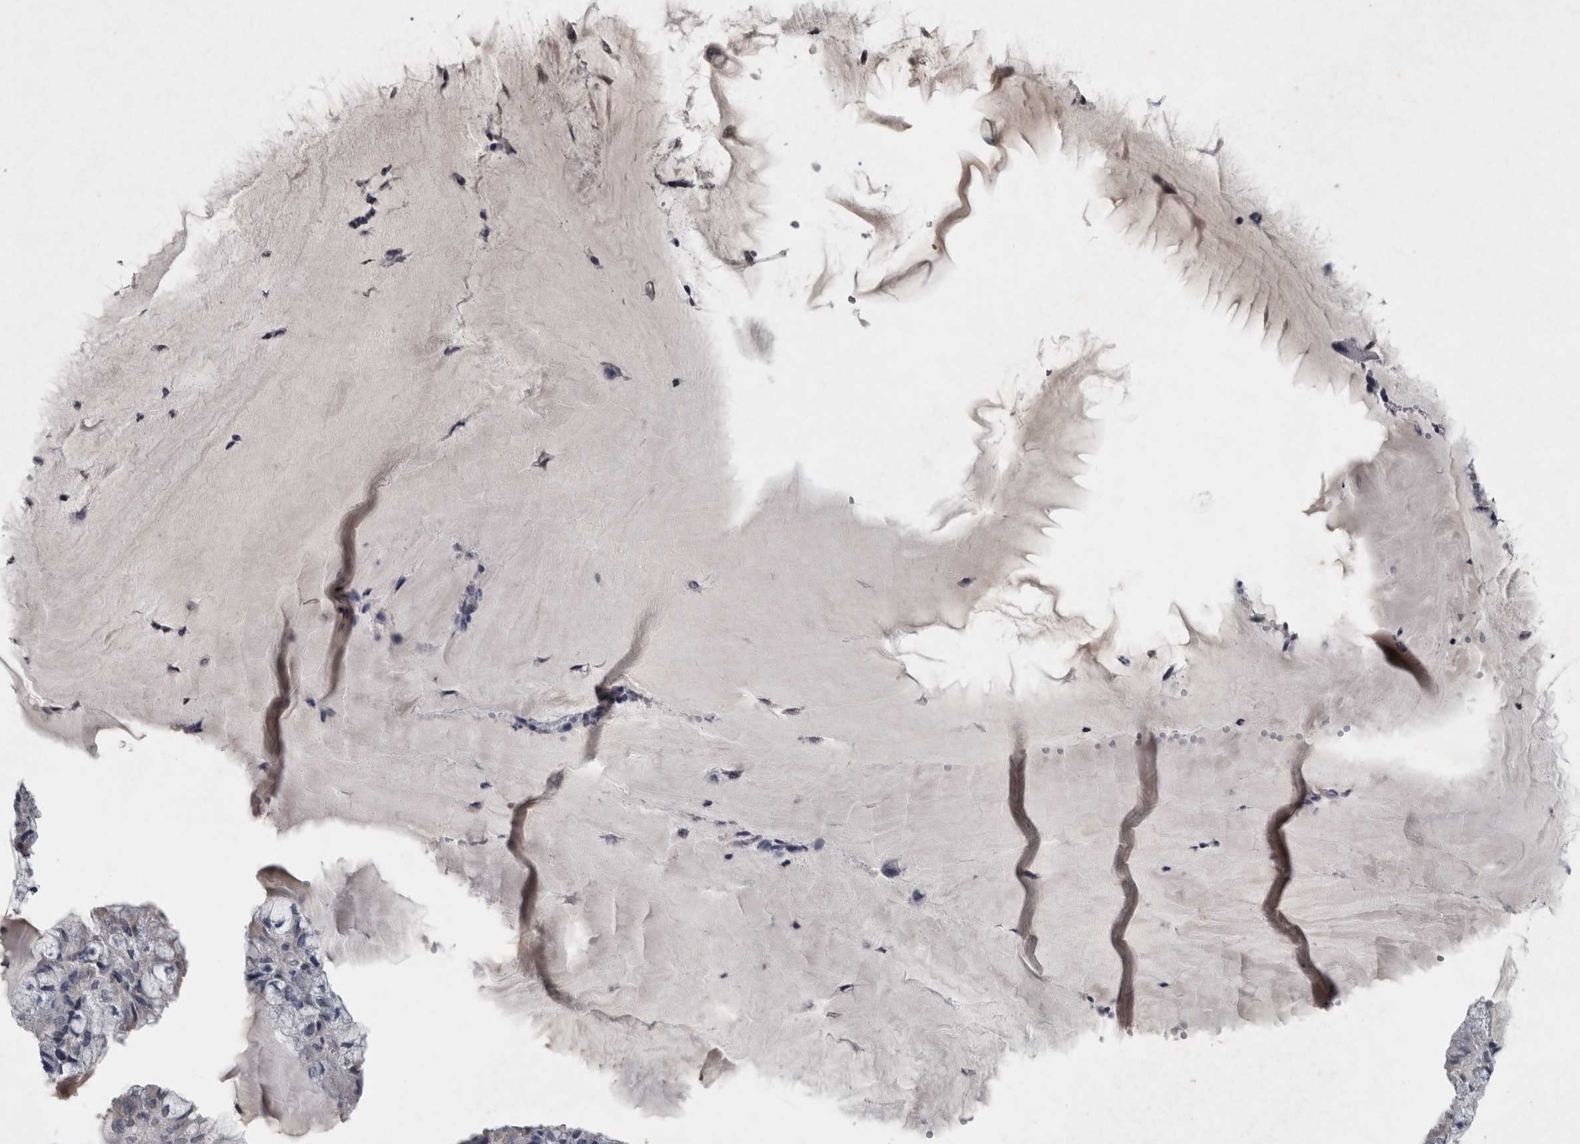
{"staining": {"intensity": "negative", "quantity": "none", "location": "none"}, "tissue": "endometrial cancer", "cell_type": "Tumor cells", "image_type": "cancer", "snomed": [{"axis": "morphology", "description": "Adenocarcinoma, NOS"}, {"axis": "topography", "description": "Endometrium"}], "caption": "Immunohistochemical staining of endometrial adenocarcinoma demonstrates no significant positivity in tumor cells.", "gene": "WNT7A", "patient": {"sex": "female", "age": 81}}